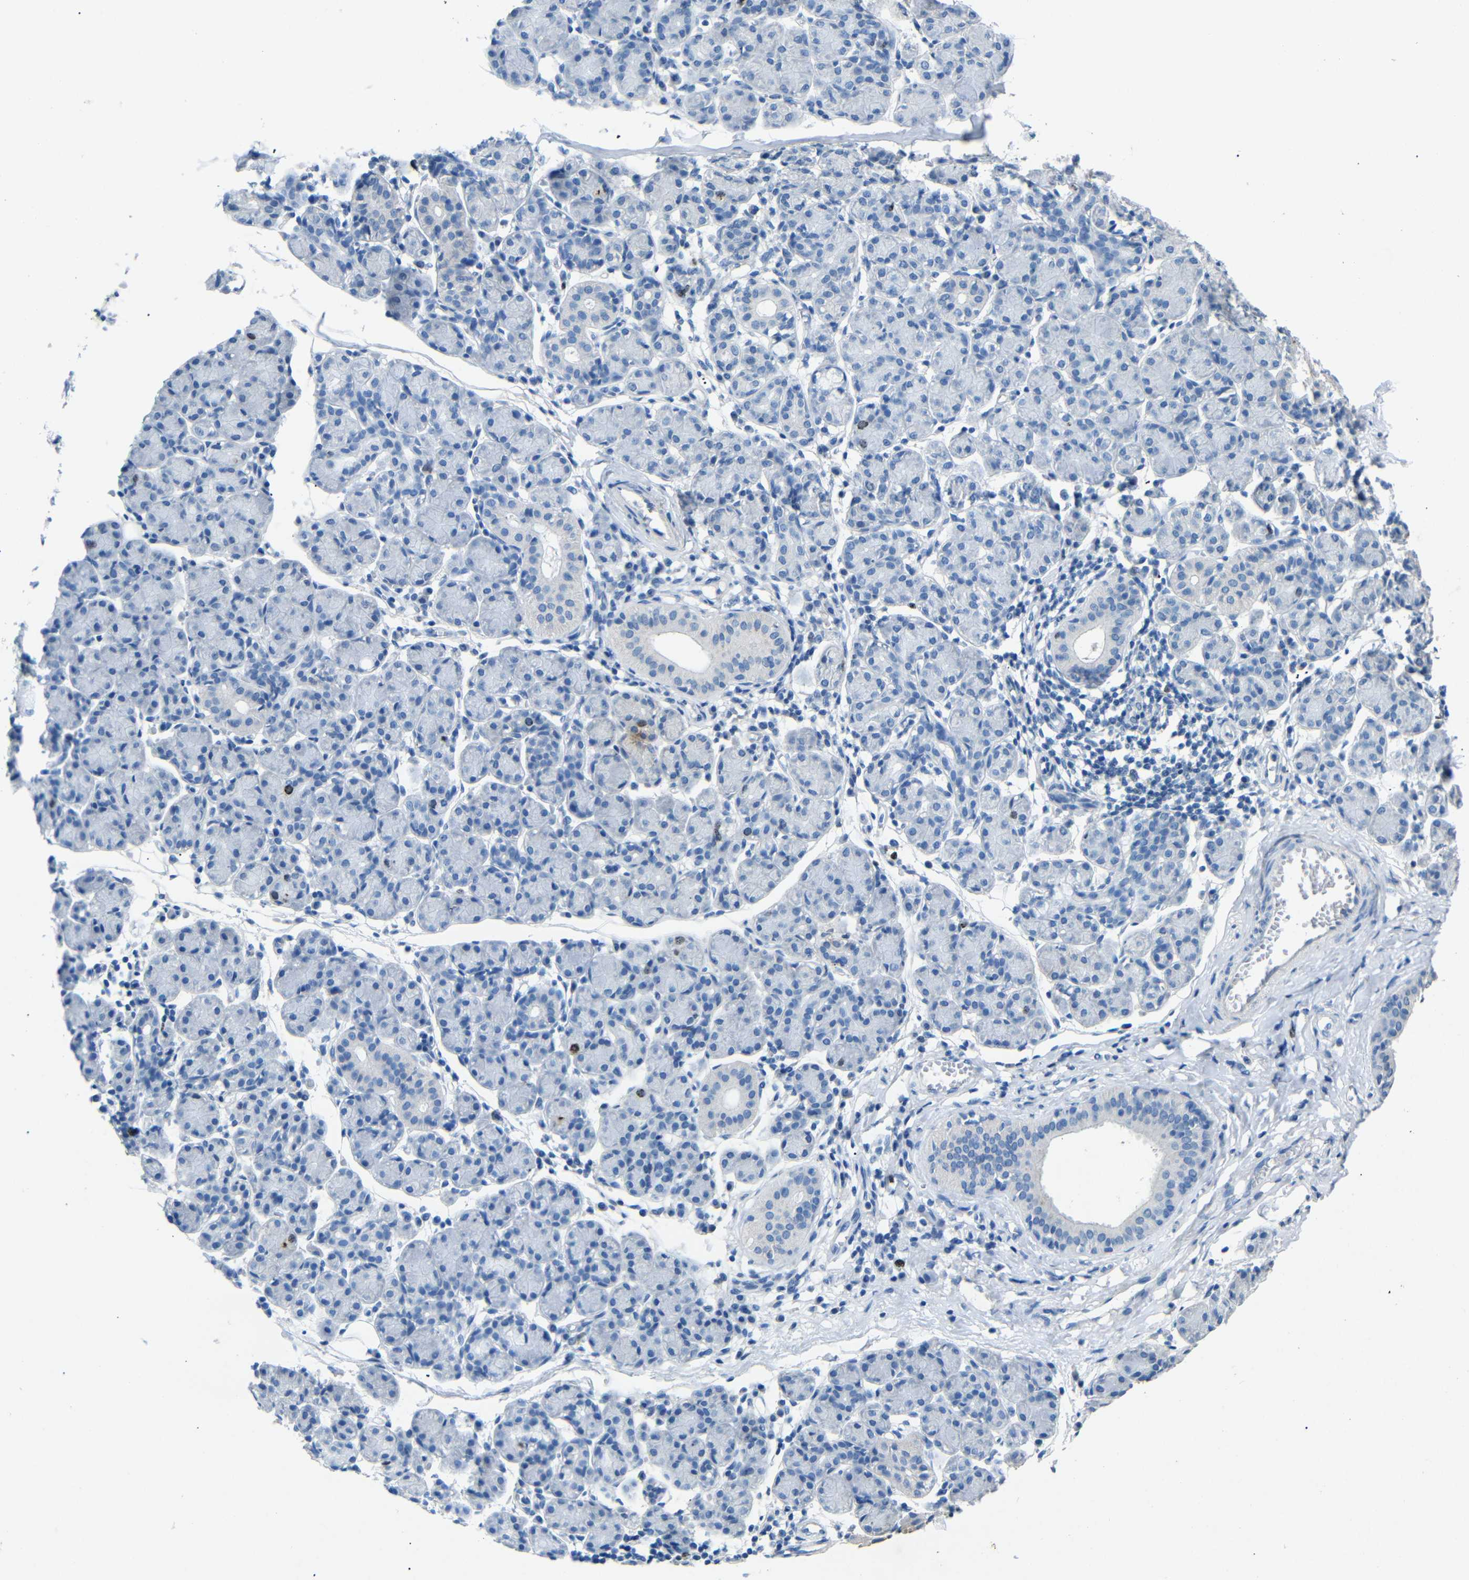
{"staining": {"intensity": "negative", "quantity": "none", "location": "none"}, "tissue": "salivary gland", "cell_type": "Glandular cells", "image_type": "normal", "snomed": [{"axis": "morphology", "description": "Normal tissue, NOS"}, {"axis": "morphology", "description": "Inflammation, NOS"}, {"axis": "topography", "description": "Lymph node"}, {"axis": "topography", "description": "Salivary gland"}], "caption": "IHC image of benign human salivary gland stained for a protein (brown), which reveals no positivity in glandular cells. (Brightfield microscopy of DAB immunohistochemistry at high magnification).", "gene": "INCENP", "patient": {"sex": "male", "age": 3}}